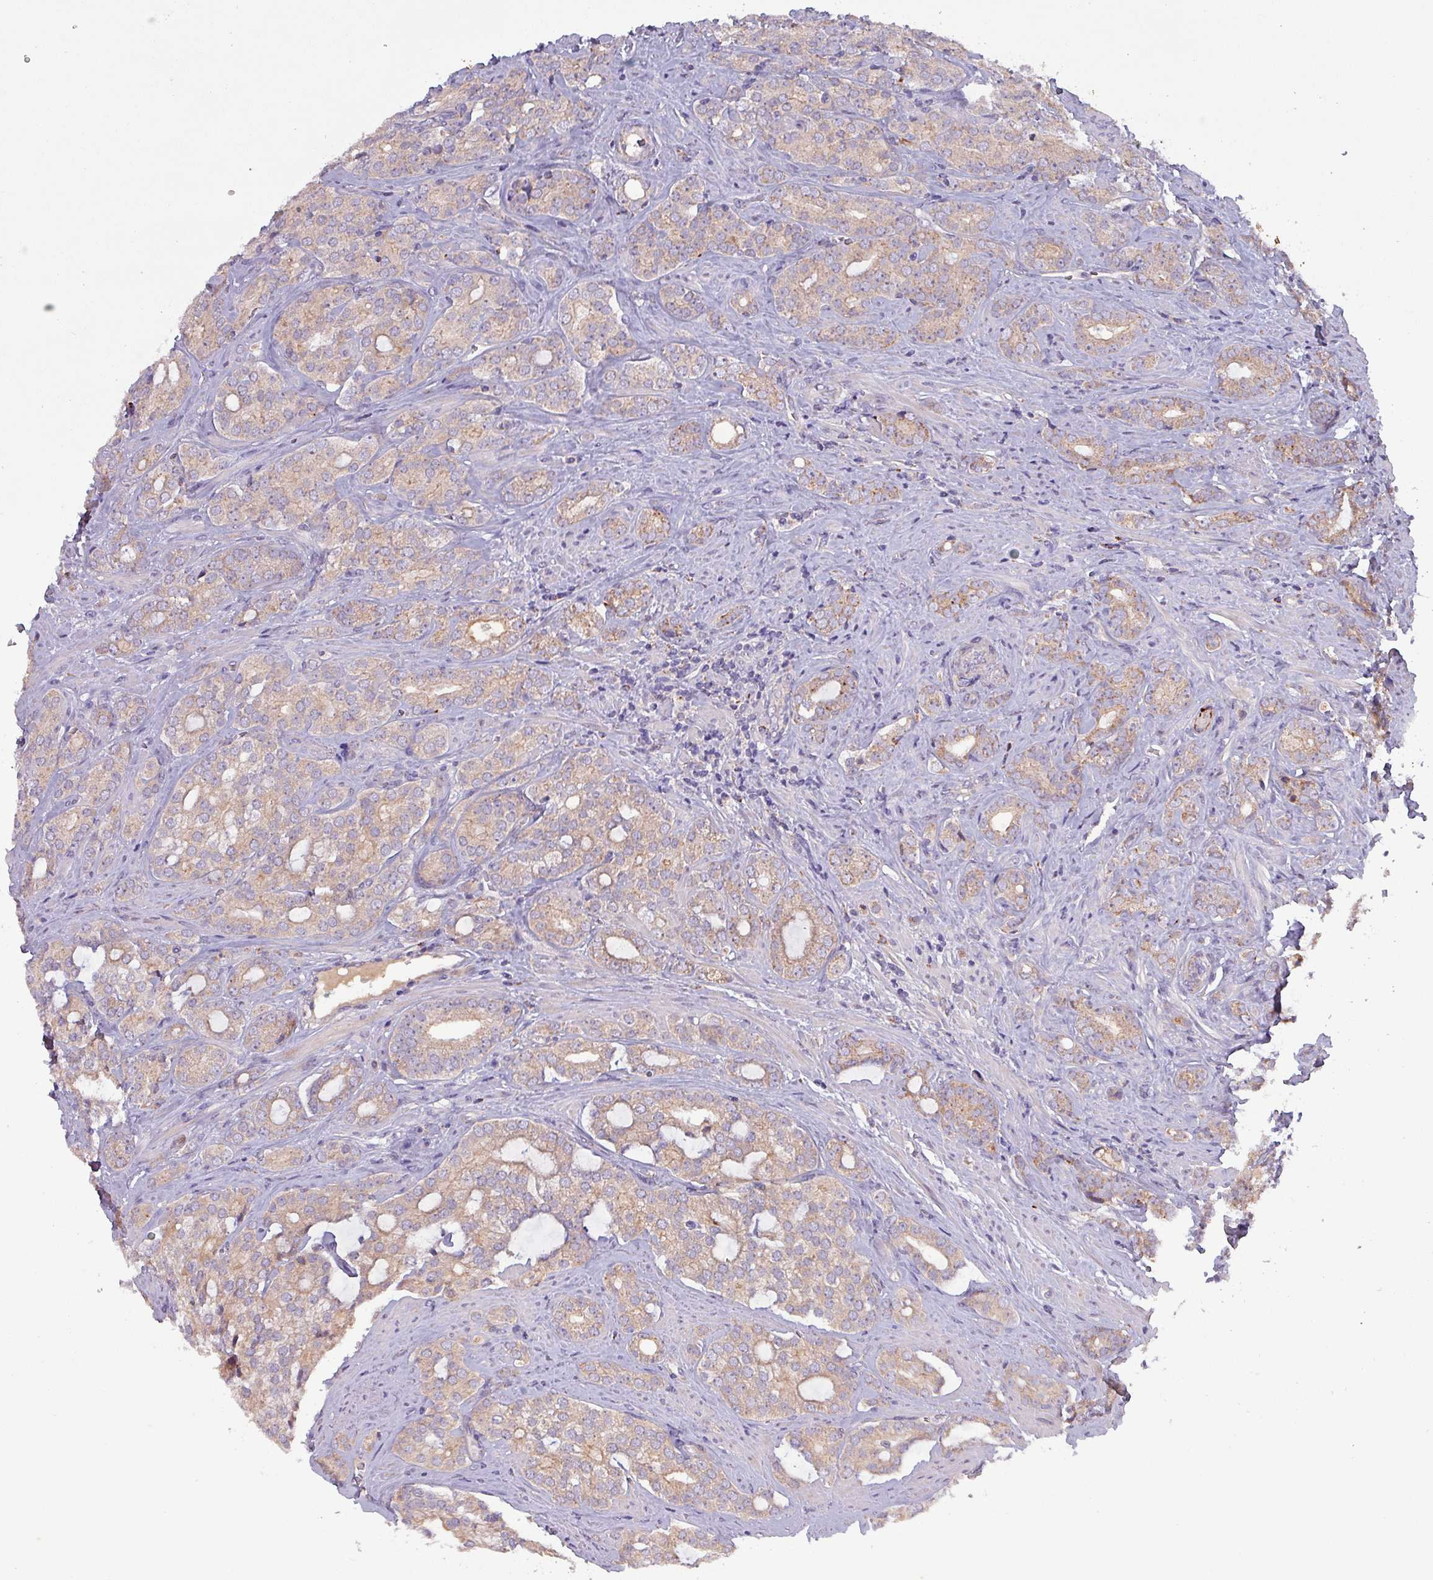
{"staining": {"intensity": "weak", "quantity": "25%-75%", "location": "cytoplasmic/membranous"}, "tissue": "prostate cancer", "cell_type": "Tumor cells", "image_type": "cancer", "snomed": [{"axis": "morphology", "description": "Adenocarcinoma, High grade"}, {"axis": "topography", "description": "Prostate"}], "caption": "Prostate cancer (adenocarcinoma (high-grade)) tissue shows weak cytoplasmic/membranous staining in approximately 25%-75% of tumor cells (DAB IHC with brightfield microscopy, high magnification).", "gene": "ZNF322", "patient": {"sex": "male", "age": 63}}